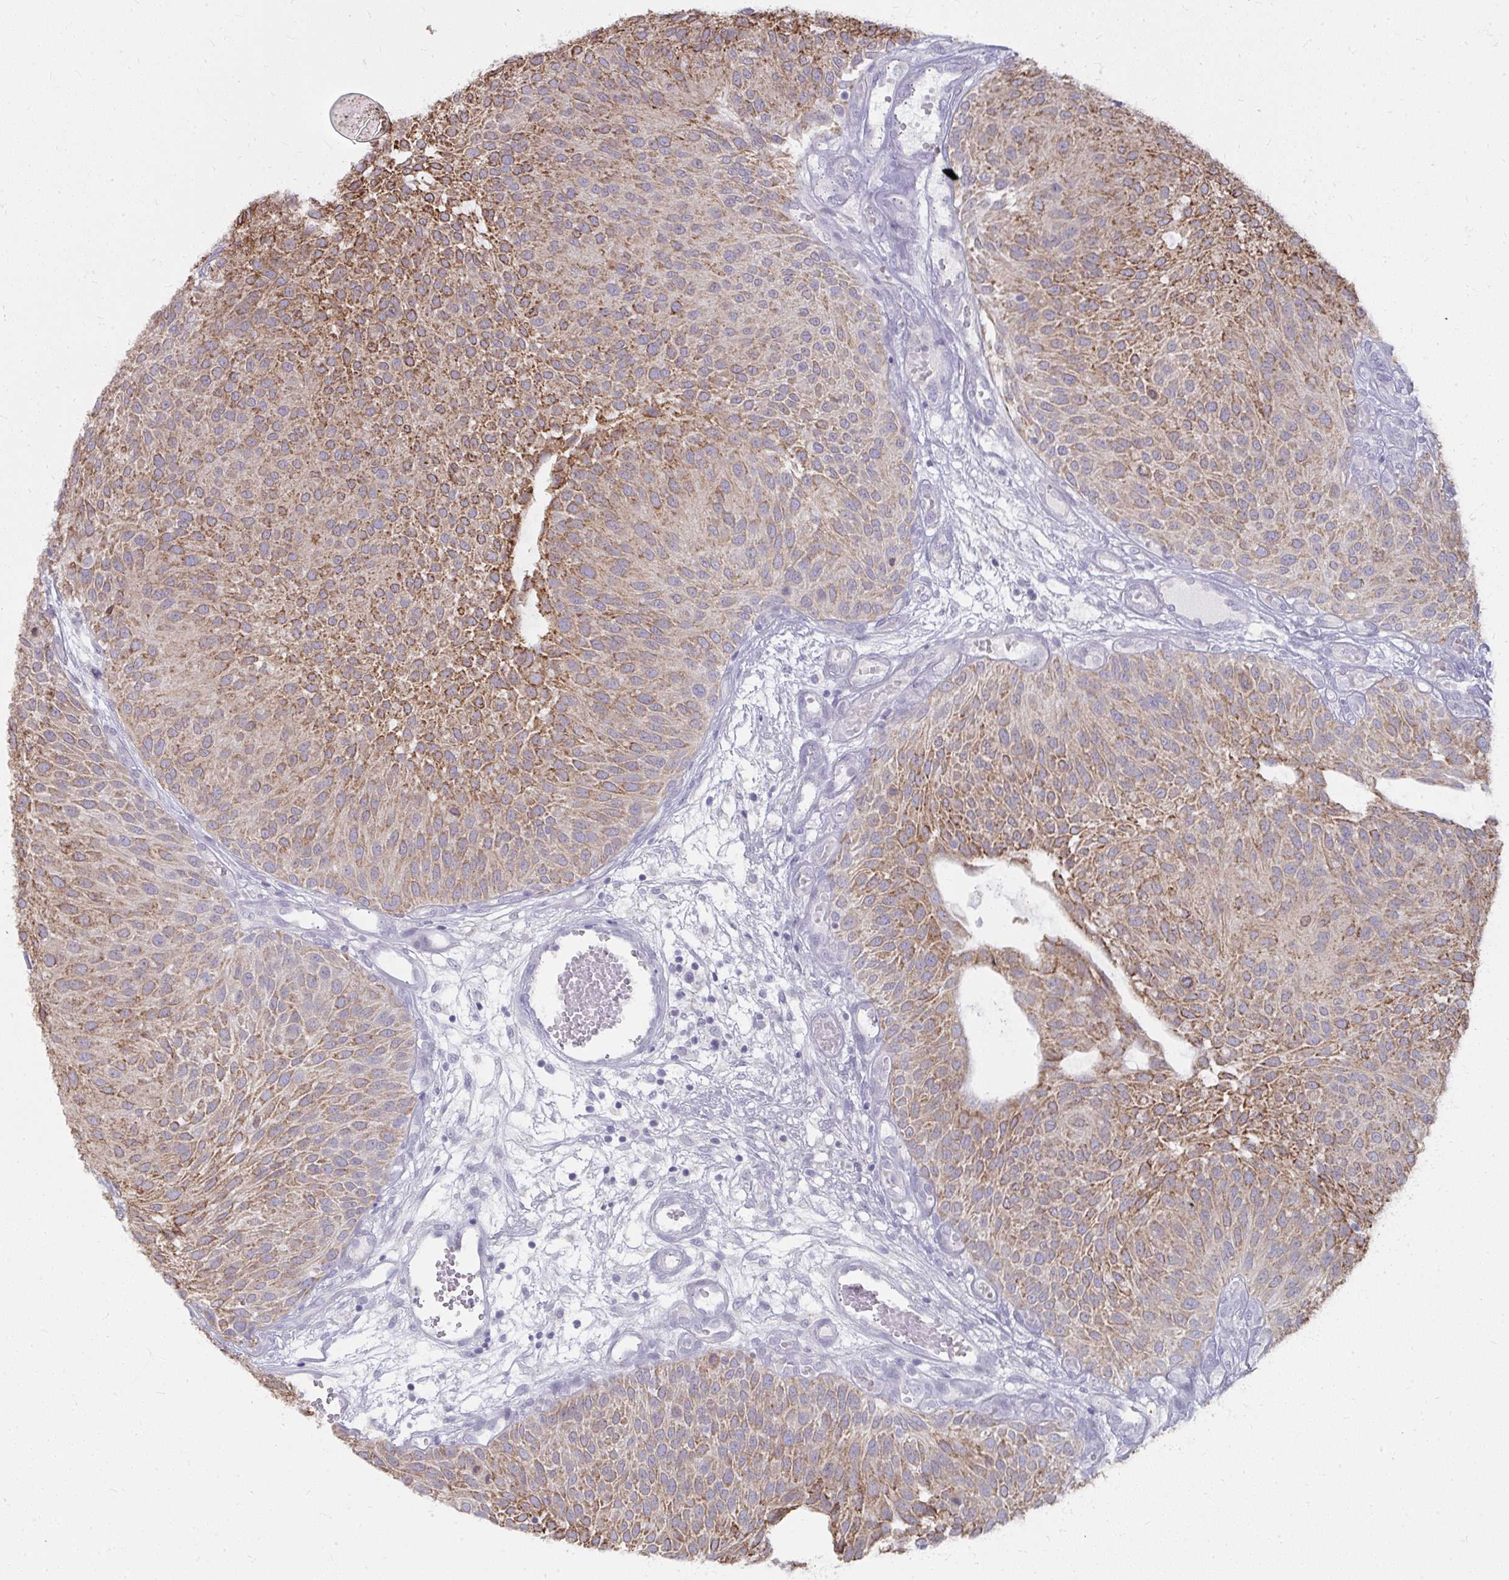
{"staining": {"intensity": "moderate", "quantity": ">75%", "location": "cytoplasmic/membranous"}, "tissue": "urothelial cancer", "cell_type": "Tumor cells", "image_type": "cancer", "snomed": [{"axis": "morphology", "description": "Urothelial carcinoma, NOS"}, {"axis": "topography", "description": "Urinary bladder"}], "caption": "Transitional cell carcinoma stained for a protein displays moderate cytoplasmic/membranous positivity in tumor cells.", "gene": "UGT3A2", "patient": {"sex": "male", "age": 84}}